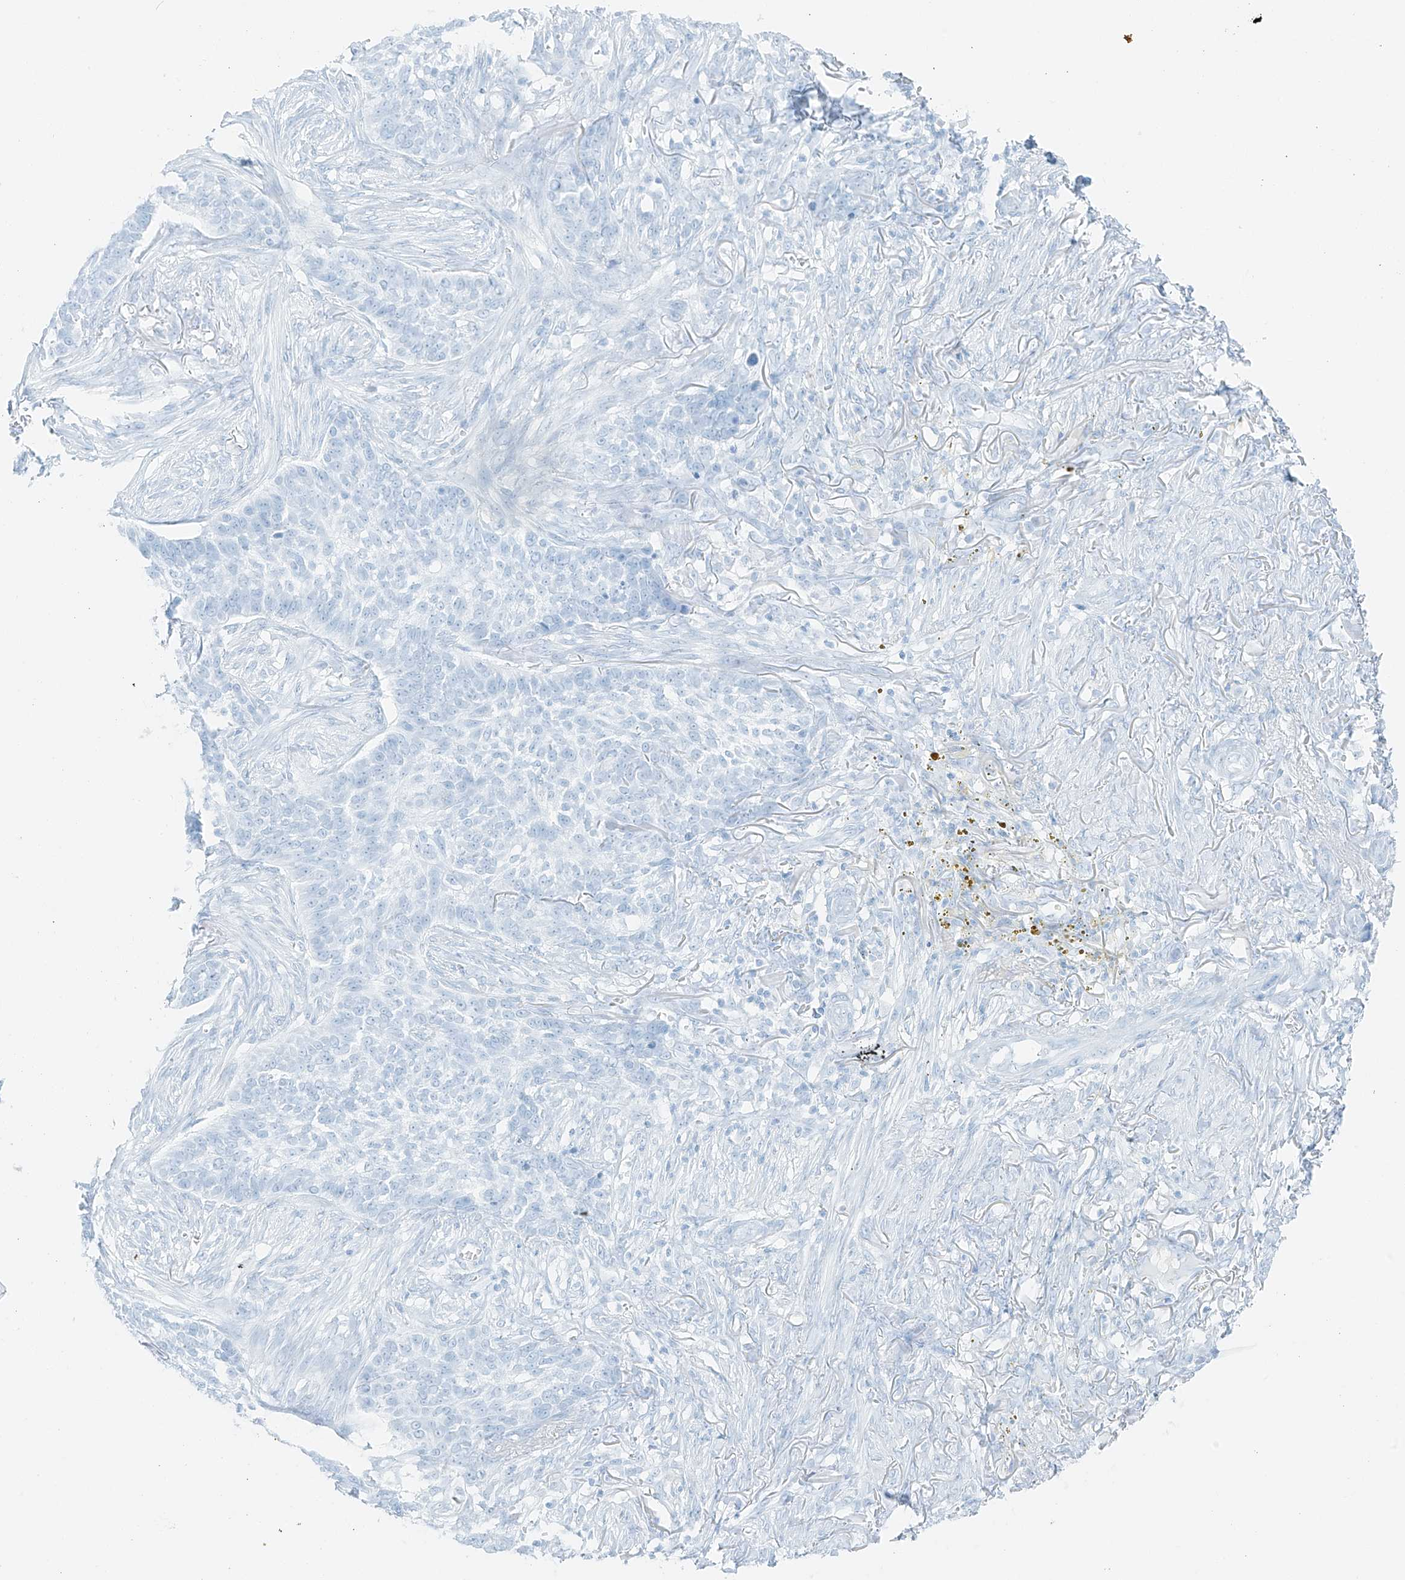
{"staining": {"intensity": "negative", "quantity": "none", "location": "none"}, "tissue": "skin cancer", "cell_type": "Tumor cells", "image_type": "cancer", "snomed": [{"axis": "morphology", "description": "Basal cell carcinoma"}, {"axis": "topography", "description": "Skin"}], "caption": "Immunohistochemistry (IHC) of human basal cell carcinoma (skin) reveals no positivity in tumor cells.", "gene": "FSTL1", "patient": {"sex": "male", "age": 85}}